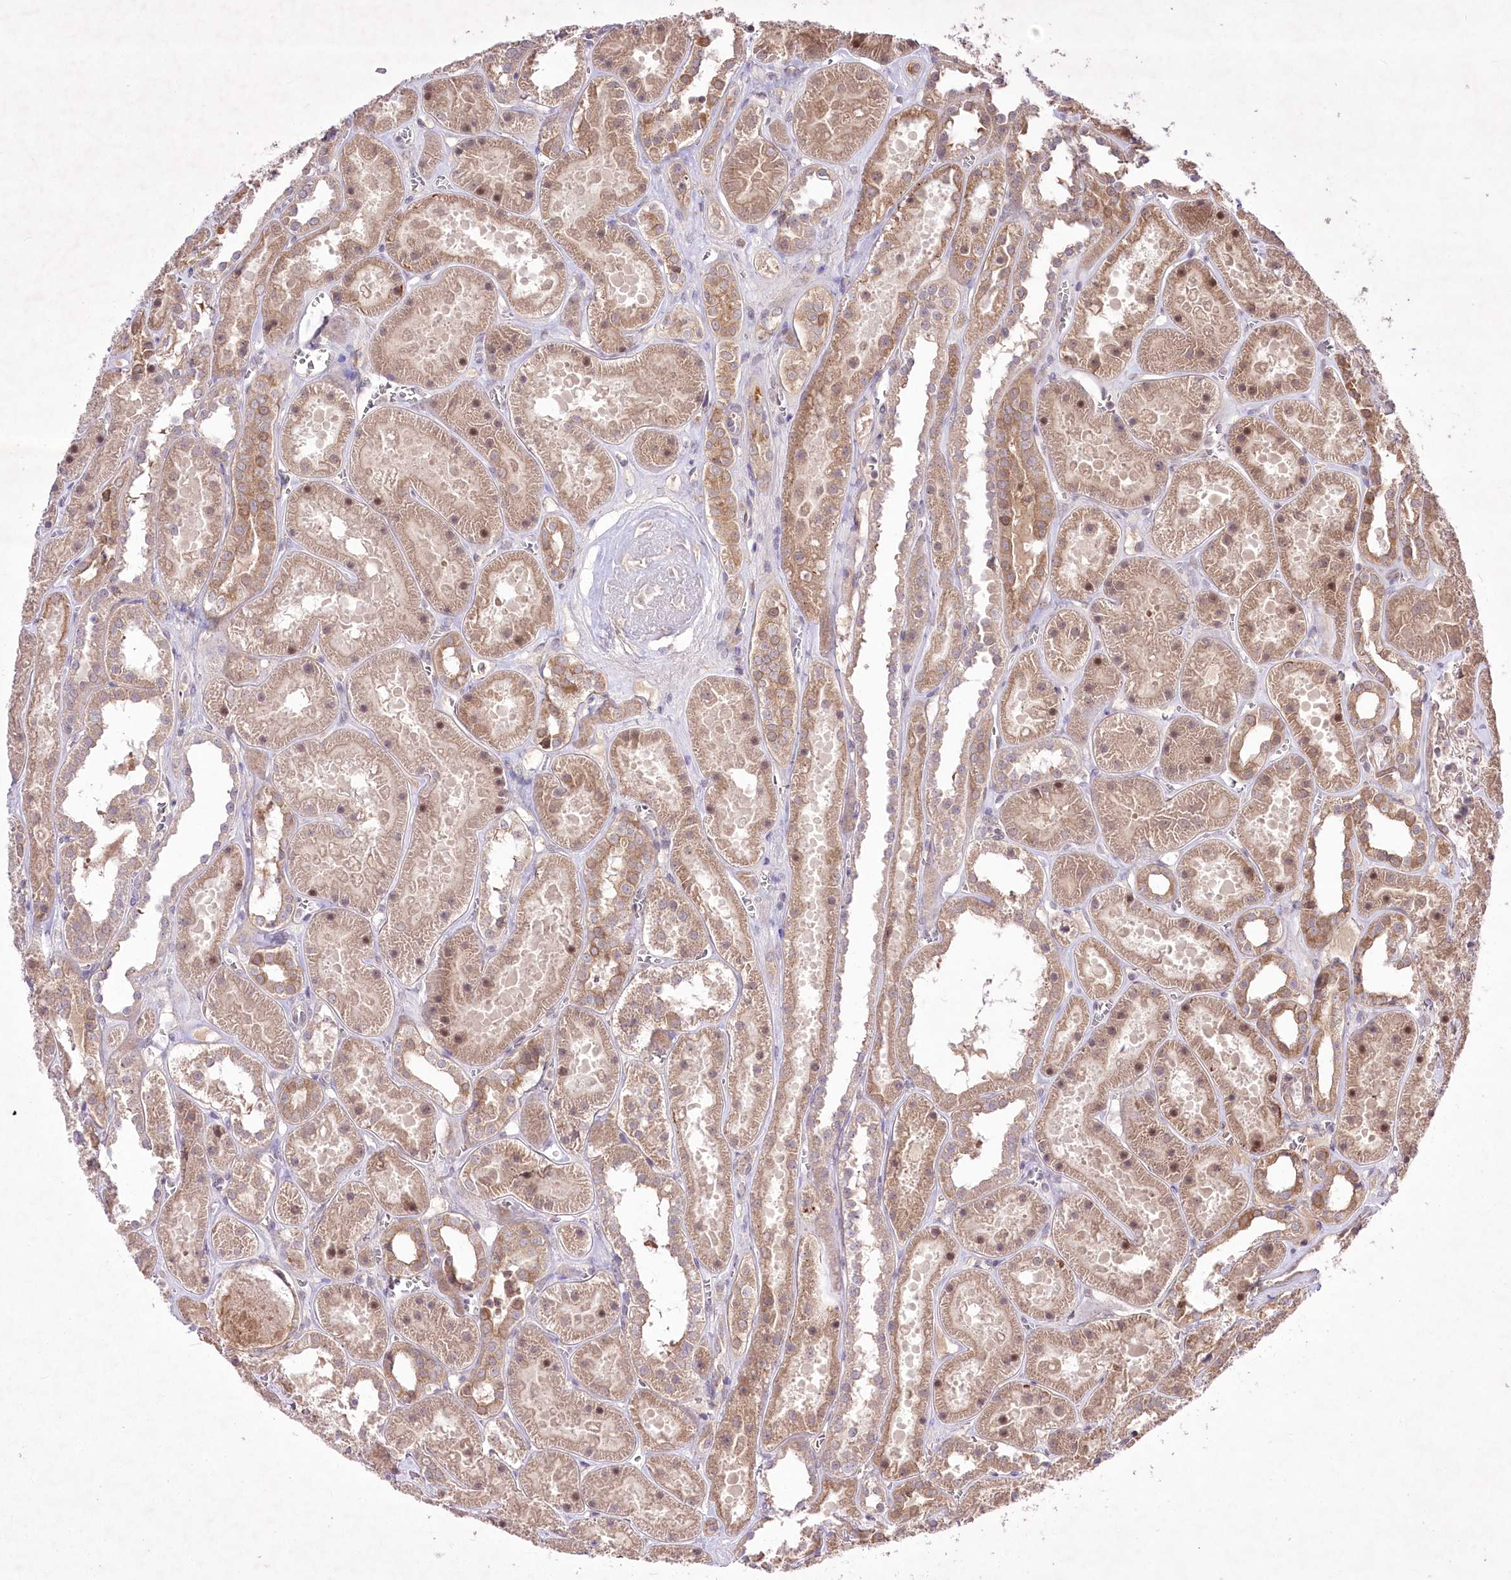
{"staining": {"intensity": "weak", "quantity": "25%-75%", "location": "cytoplasmic/membranous,nuclear"}, "tissue": "kidney", "cell_type": "Cells in glomeruli", "image_type": "normal", "snomed": [{"axis": "morphology", "description": "Normal tissue, NOS"}, {"axis": "topography", "description": "Kidney"}], "caption": "Immunohistochemistry (IHC) staining of benign kidney, which shows low levels of weak cytoplasmic/membranous,nuclear staining in about 25%-75% of cells in glomeruli indicating weak cytoplasmic/membranous,nuclear protein expression. The staining was performed using DAB (brown) for protein detection and nuclei were counterstained in hematoxylin (blue).", "gene": "HELT", "patient": {"sex": "female", "age": 41}}